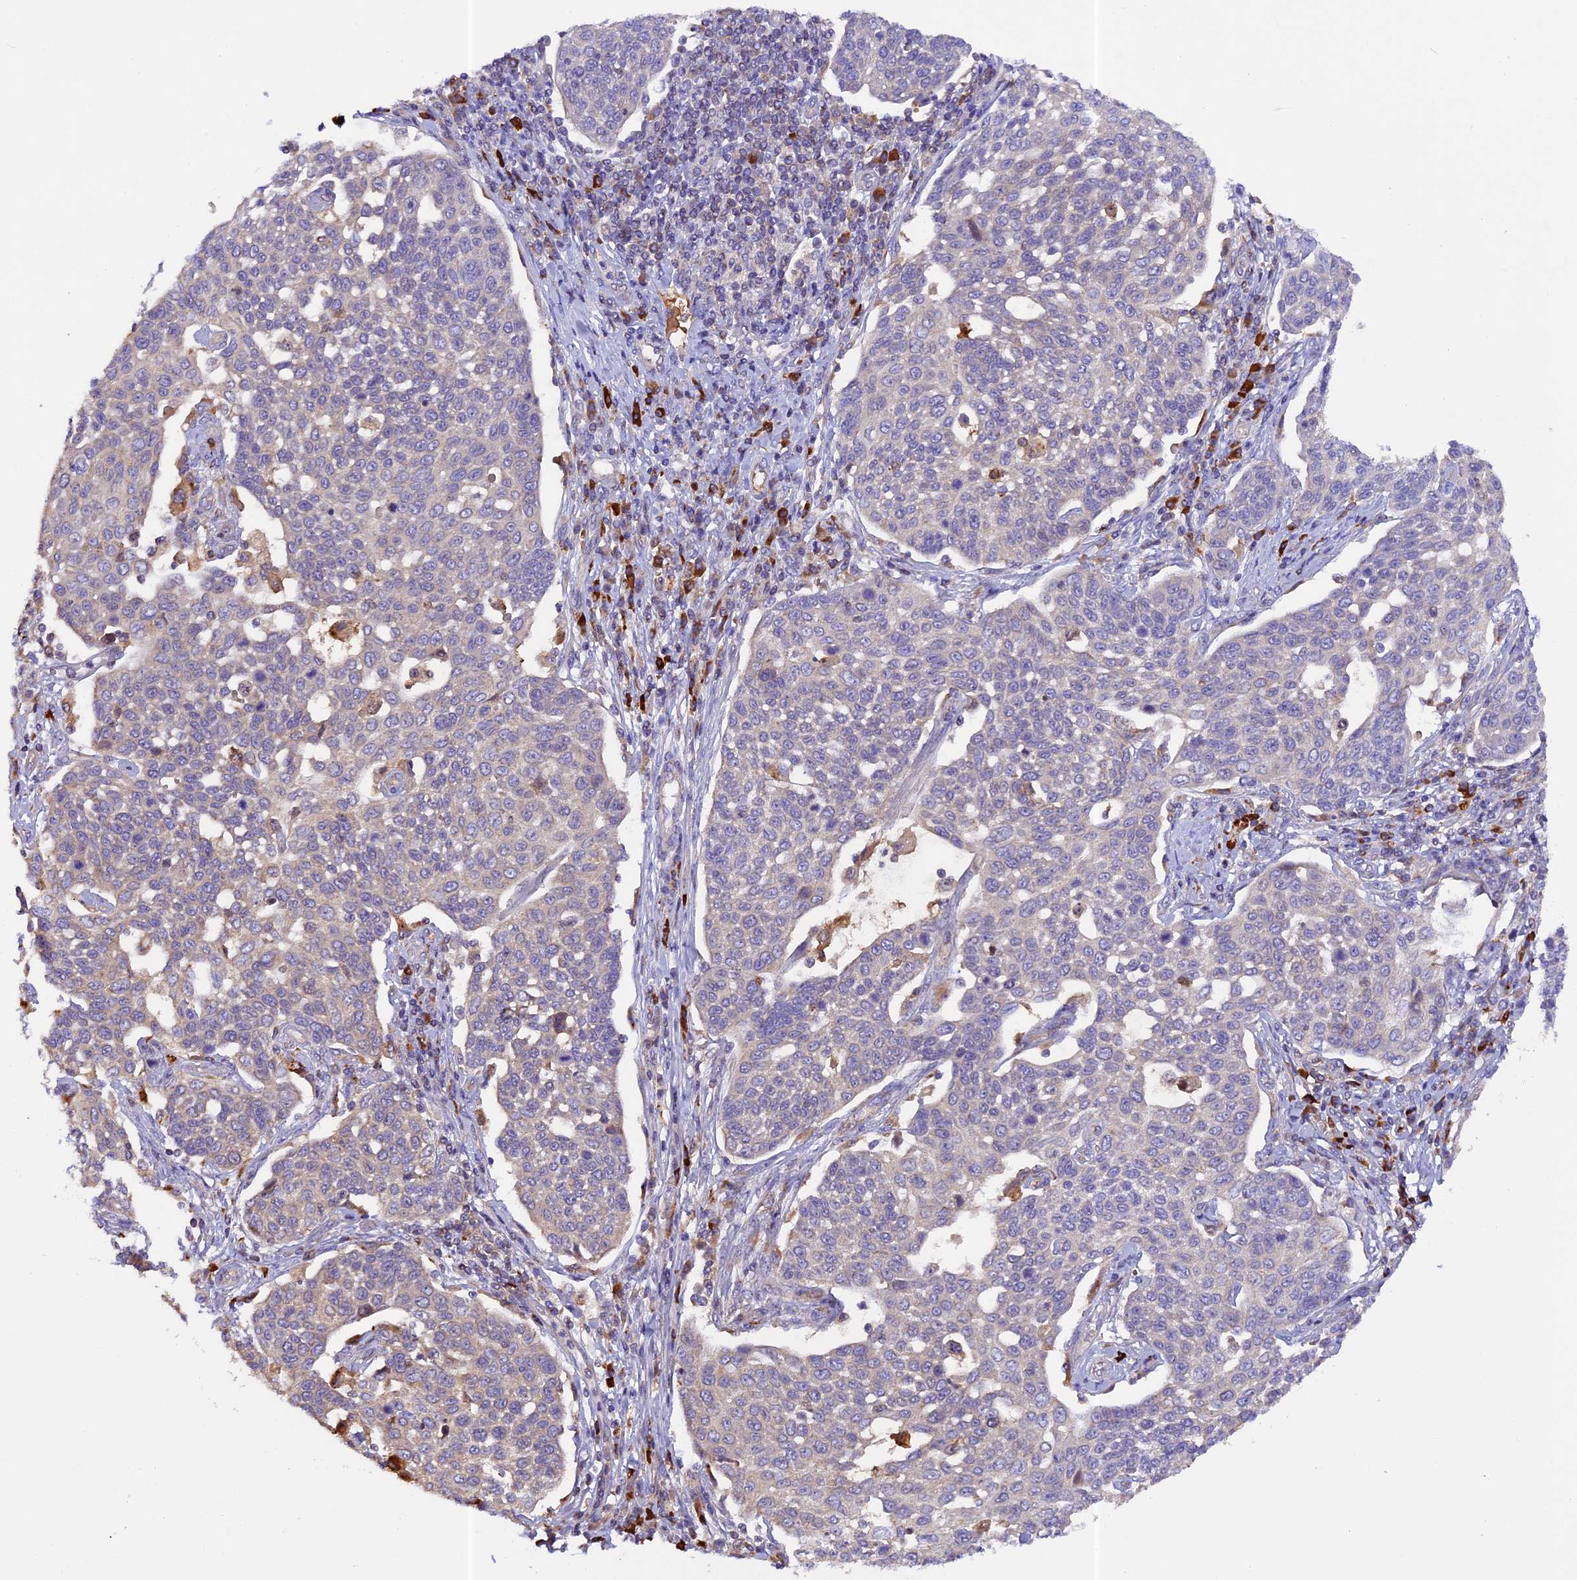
{"staining": {"intensity": "weak", "quantity": "25%-75%", "location": "cytoplasmic/membranous"}, "tissue": "cervical cancer", "cell_type": "Tumor cells", "image_type": "cancer", "snomed": [{"axis": "morphology", "description": "Squamous cell carcinoma, NOS"}, {"axis": "topography", "description": "Cervix"}], "caption": "Human squamous cell carcinoma (cervical) stained for a protein (brown) shows weak cytoplasmic/membranous positive staining in about 25%-75% of tumor cells.", "gene": "METTL22", "patient": {"sex": "female", "age": 34}}